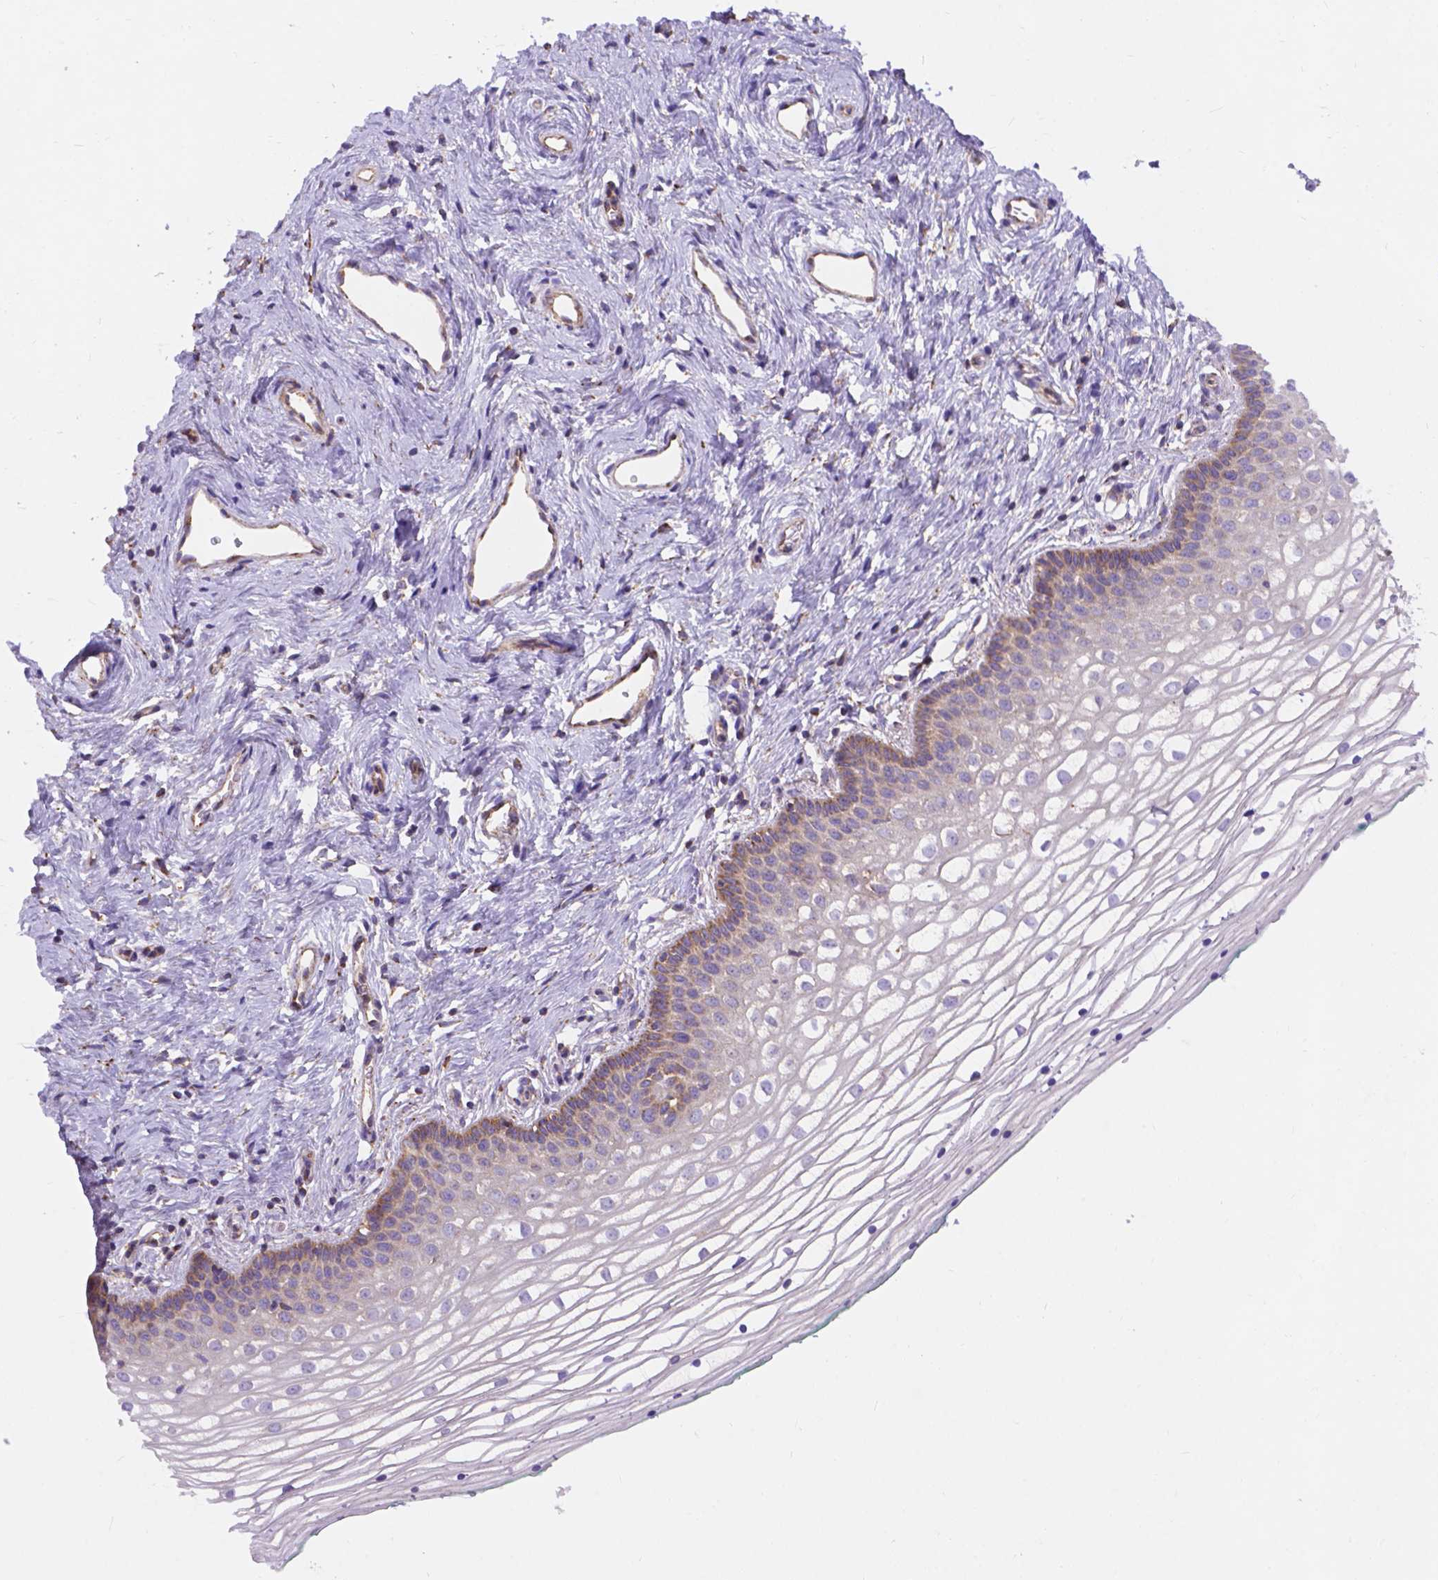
{"staining": {"intensity": "weak", "quantity": "<25%", "location": "cytoplasmic/membranous"}, "tissue": "vagina", "cell_type": "Squamous epithelial cells", "image_type": "normal", "snomed": [{"axis": "morphology", "description": "Normal tissue, NOS"}, {"axis": "topography", "description": "Vagina"}], "caption": "Vagina was stained to show a protein in brown. There is no significant expression in squamous epithelial cells. Brightfield microscopy of immunohistochemistry (IHC) stained with DAB (brown) and hematoxylin (blue), captured at high magnification.", "gene": "AK3", "patient": {"sex": "female", "age": 36}}